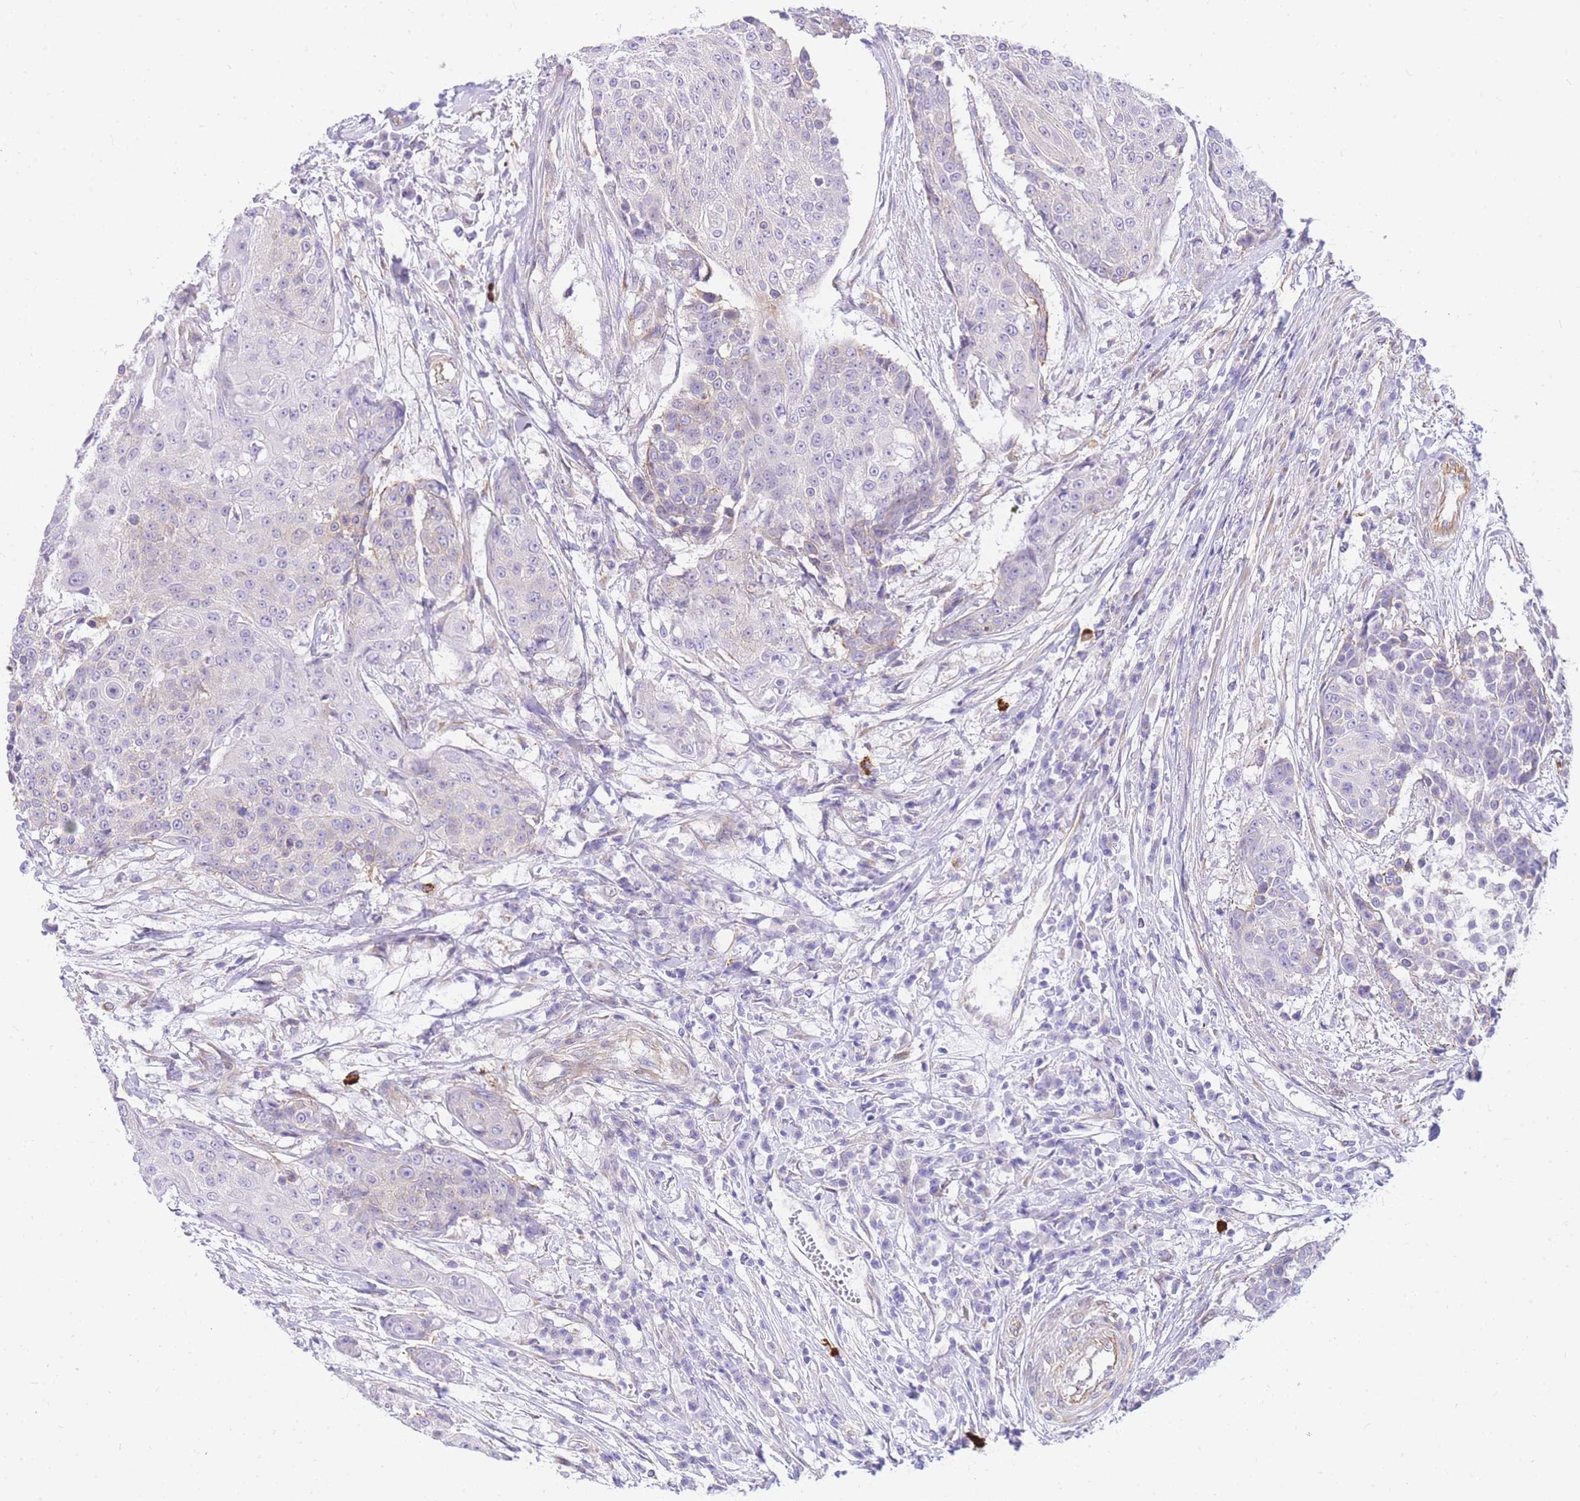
{"staining": {"intensity": "negative", "quantity": "none", "location": "none"}, "tissue": "urothelial cancer", "cell_type": "Tumor cells", "image_type": "cancer", "snomed": [{"axis": "morphology", "description": "Urothelial carcinoma, High grade"}, {"axis": "topography", "description": "Urinary bladder"}], "caption": "A high-resolution image shows immunohistochemistry staining of urothelial cancer, which exhibits no significant staining in tumor cells.", "gene": "SRSF12", "patient": {"sex": "female", "age": 63}}